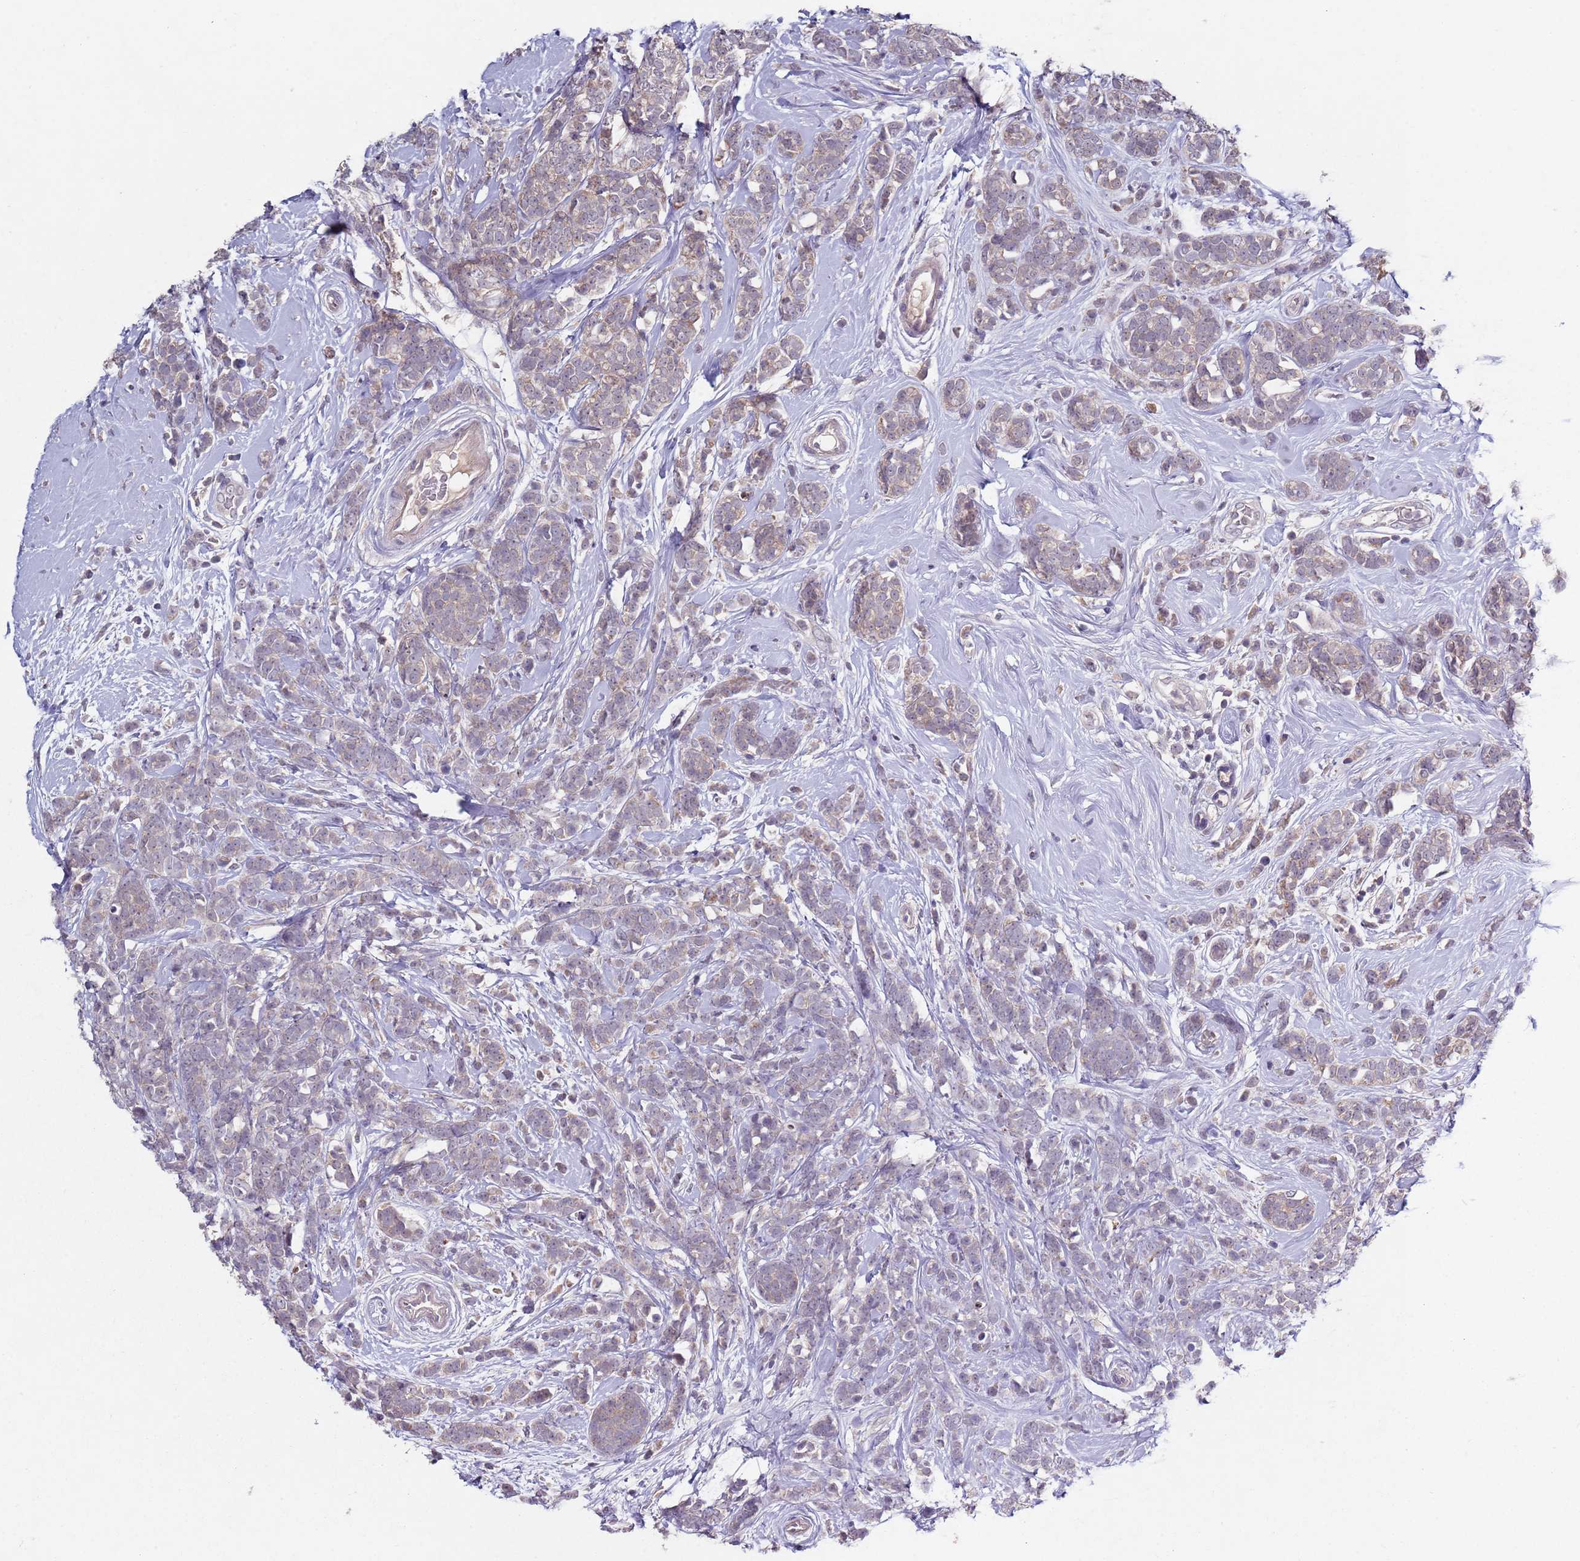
{"staining": {"intensity": "weak", "quantity": "<25%", "location": "cytoplasmic/membranous"}, "tissue": "breast cancer", "cell_type": "Tumor cells", "image_type": "cancer", "snomed": [{"axis": "morphology", "description": "Lobular carcinoma"}, {"axis": "topography", "description": "Breast"}], "caption": "The micrograph reveals no staining of tumor cells in breast cancer.", "gene": "NRDE2", "patient": {"sex": "female", "age": 58}}